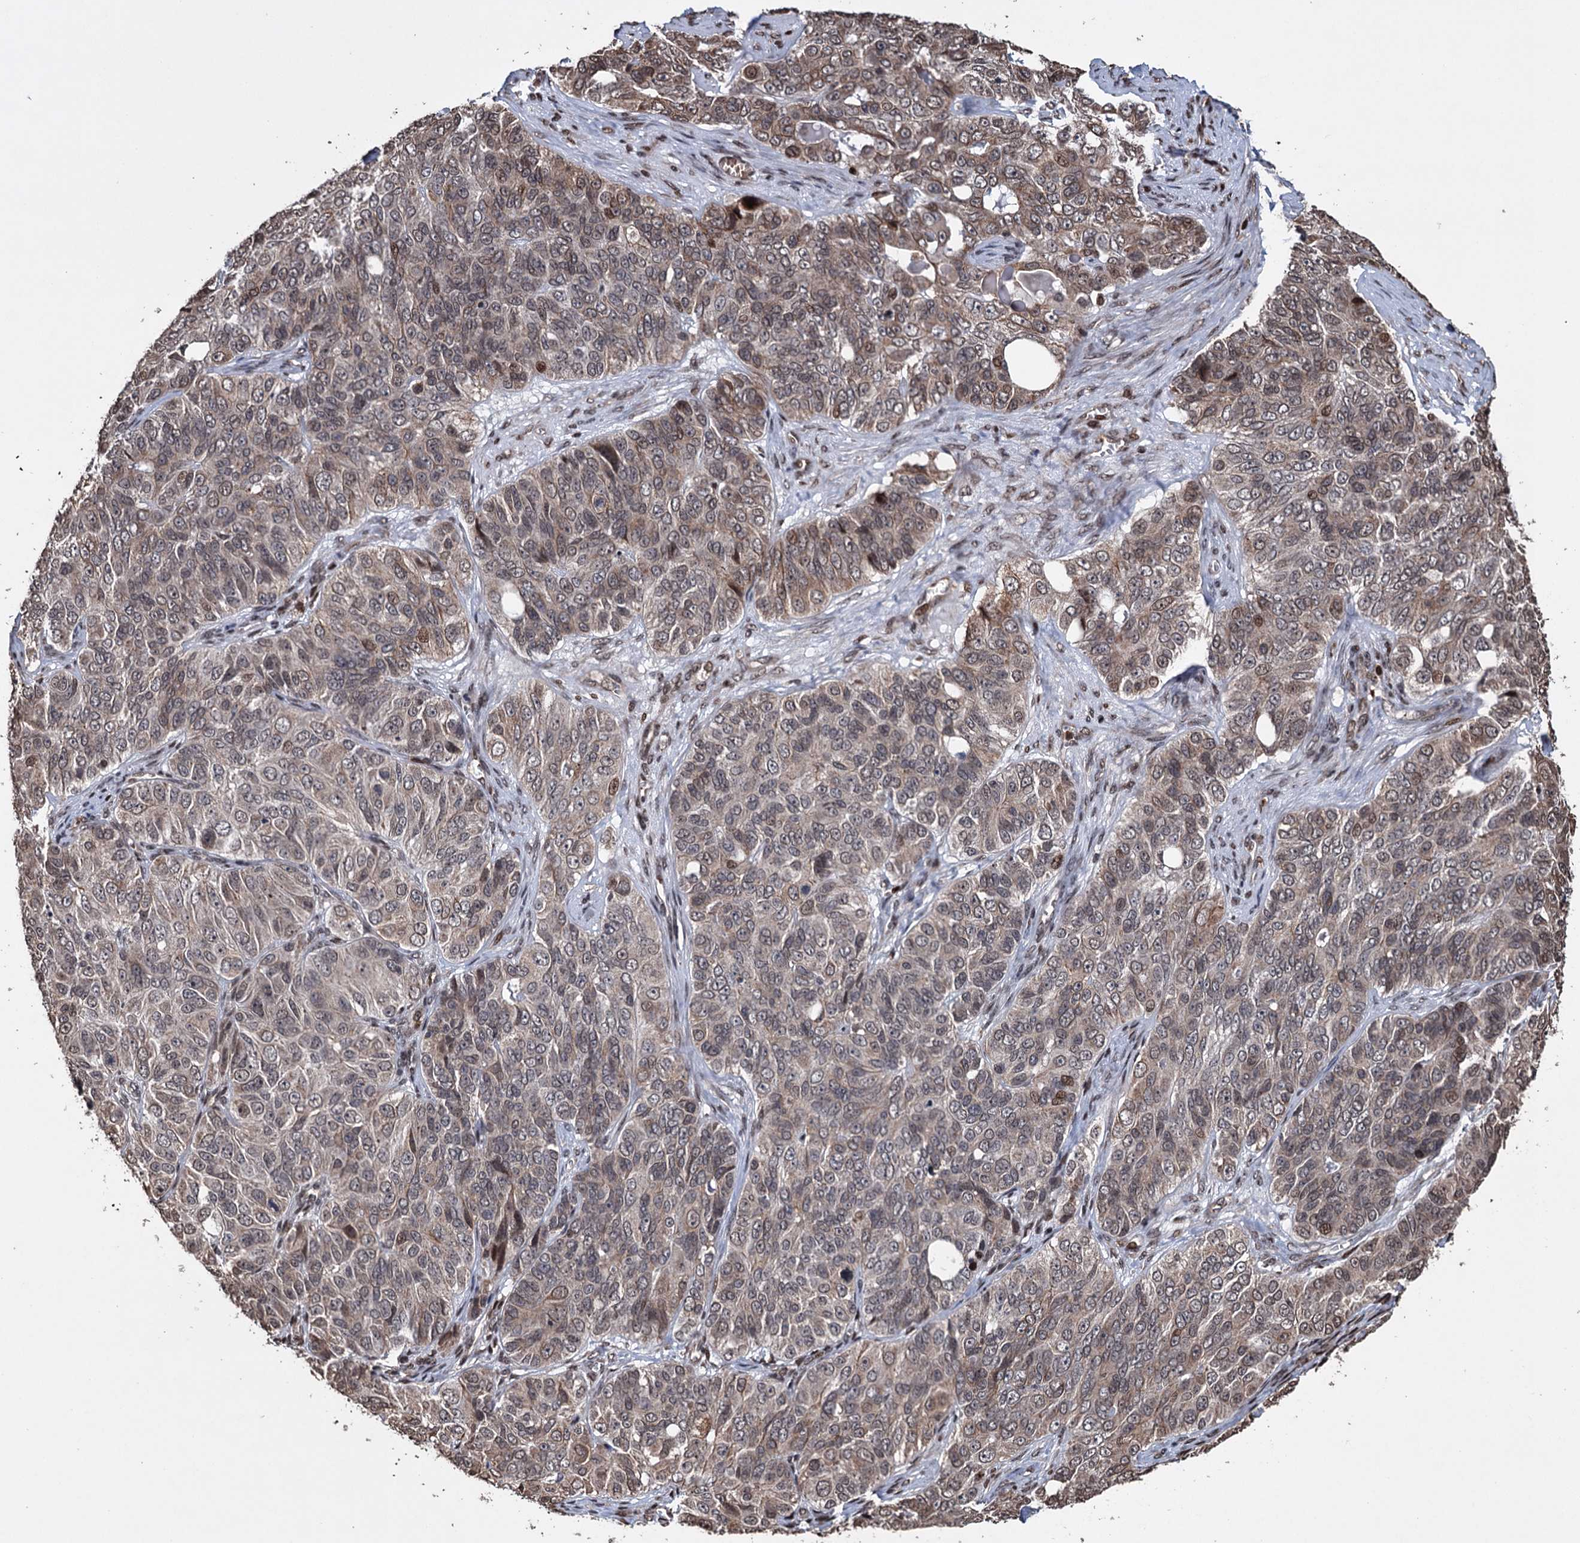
{"staining": {"intensity": "weak", "quantity": ">75%", "location": "cytoplasmic/membranous,nuclear"}, "tissue": "ovarian cancer", "cell_type": "Tumor cells", "image_type": "cancer", "snomed": [{"axis": "morphology", "description": "Carcinoma, endometroid"}, {"axis": "topography", "description": "Ovary"}], "caption": "Ovarian cancer was stained to show a protein in brown. There is low levels of weak cytoplasmic/membranous and nuclear positivity in about >75% of tumor cells.", "gene": "EYA4", "patient": {"sex": "female", "age": 51}}